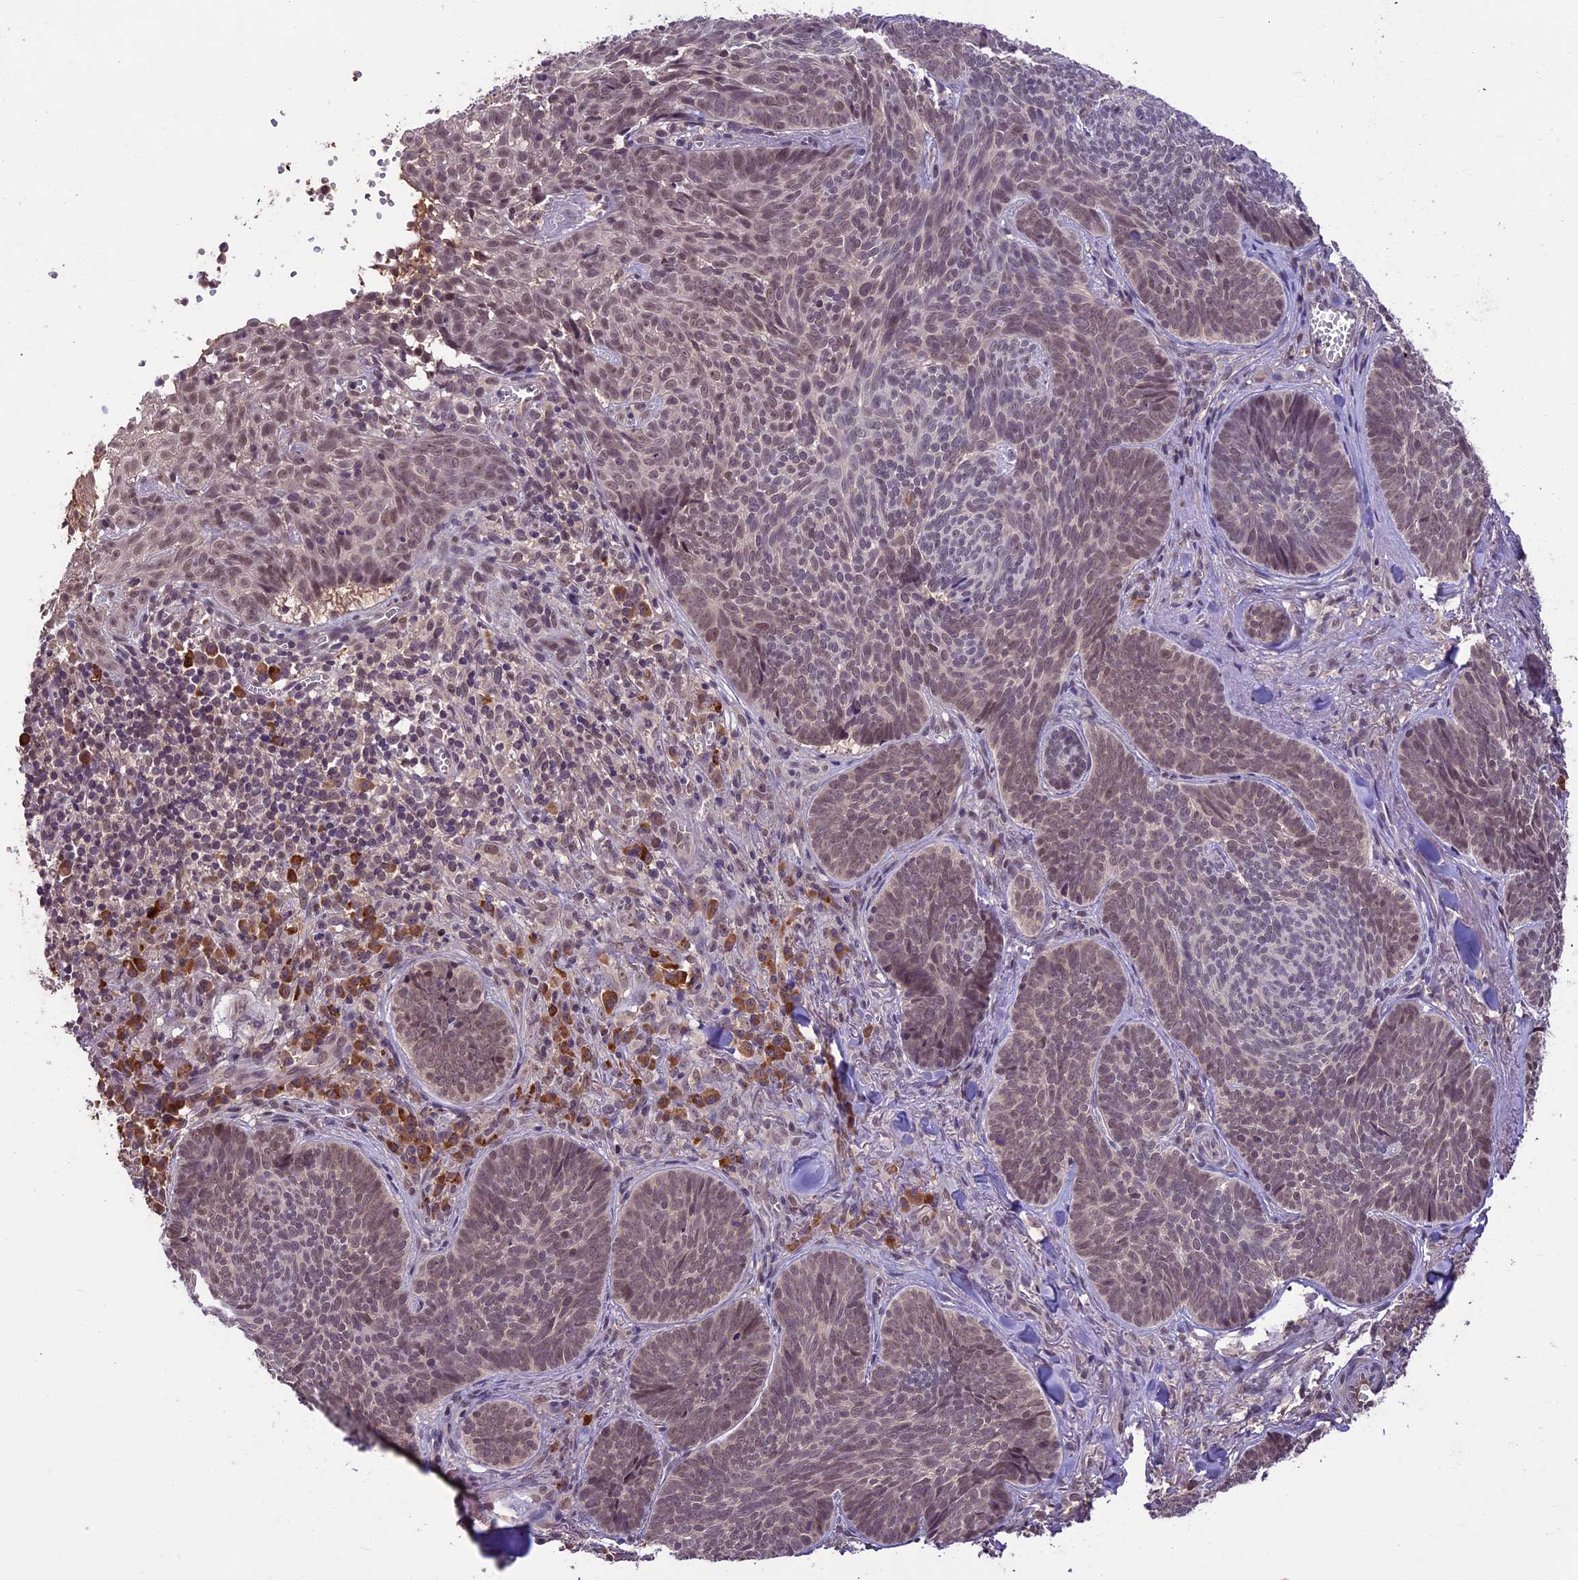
{"staining": {"intensity": "weak", "quantity": "25%-75%", "location": "nuclear"}, "tissue": "skin cancer", "cell_type": "Tumor cells", "image_type": "cancer", "snomed": [{"axis": "morphology", "description": "Basal cell carcinoma"}, {"axis": "topography", "description": "Skin"}], "caption": "A brown stain shows weak nuclear staining of a protein in skin cancer (basal cell carcinoma) tumor cells. (Brightfield microscopy of DAB IHC at high magnification).", "gene": "ATP10A", "patient": {"sex": "female", "age": 74}}